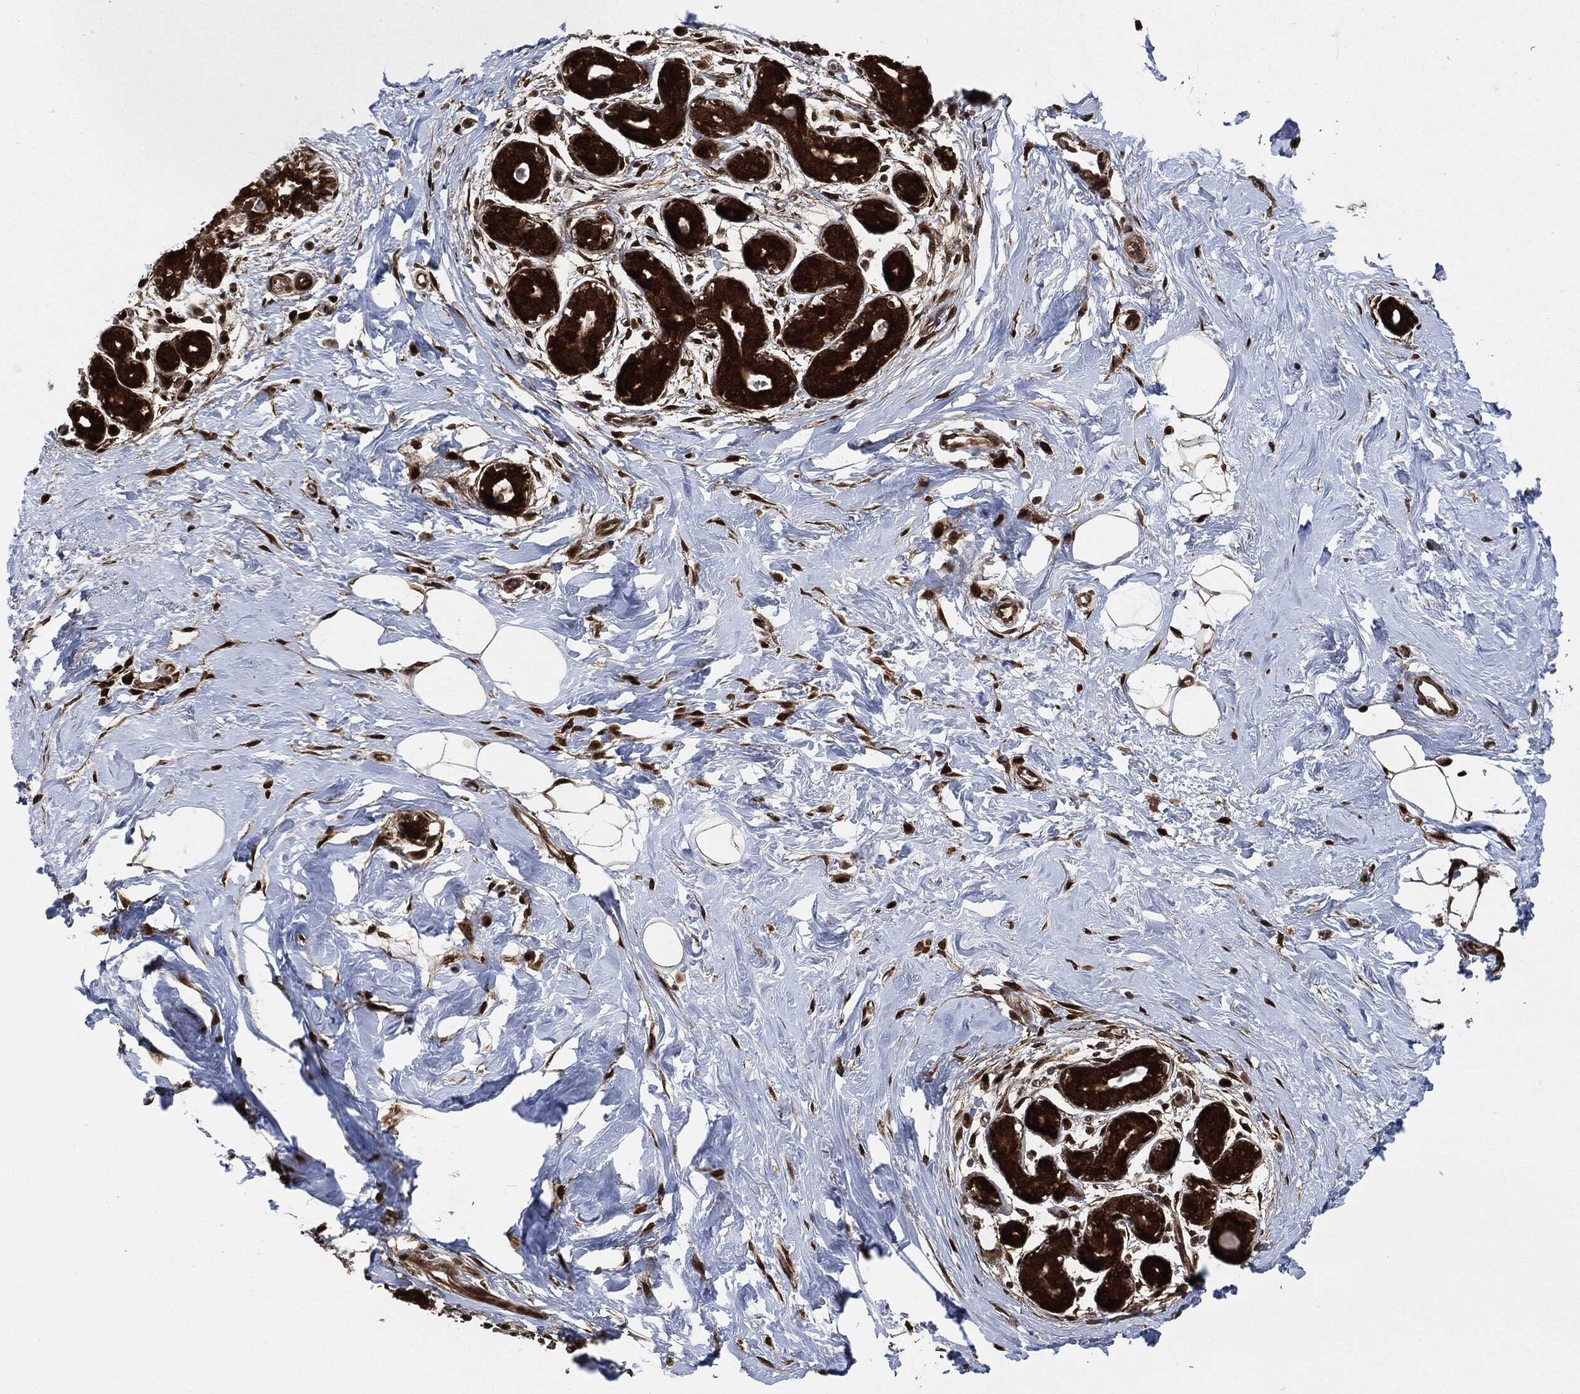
{"staining": {"intensity": "negative", "quantity": "none", "location": "none"}, "tissue": "breast", "cell_type": "Adipocytes", "image_type": "normal", "snomed": [{"axis": "morphology", "description": "Normal tissue, NOS"}, {"axis": "topography", "description": "Breast"}], "caption": "High power microscopy micrograph of an immunohistochemistry (IHC) histopathology image of unremarkable breast, revealing no significant positivity in adipocytes. (Immunohistochemistry (ihc), brightfield microscopy, high magnification).", "gene": "DCTN1", "patient": {"sex": "female", "age": 43}}